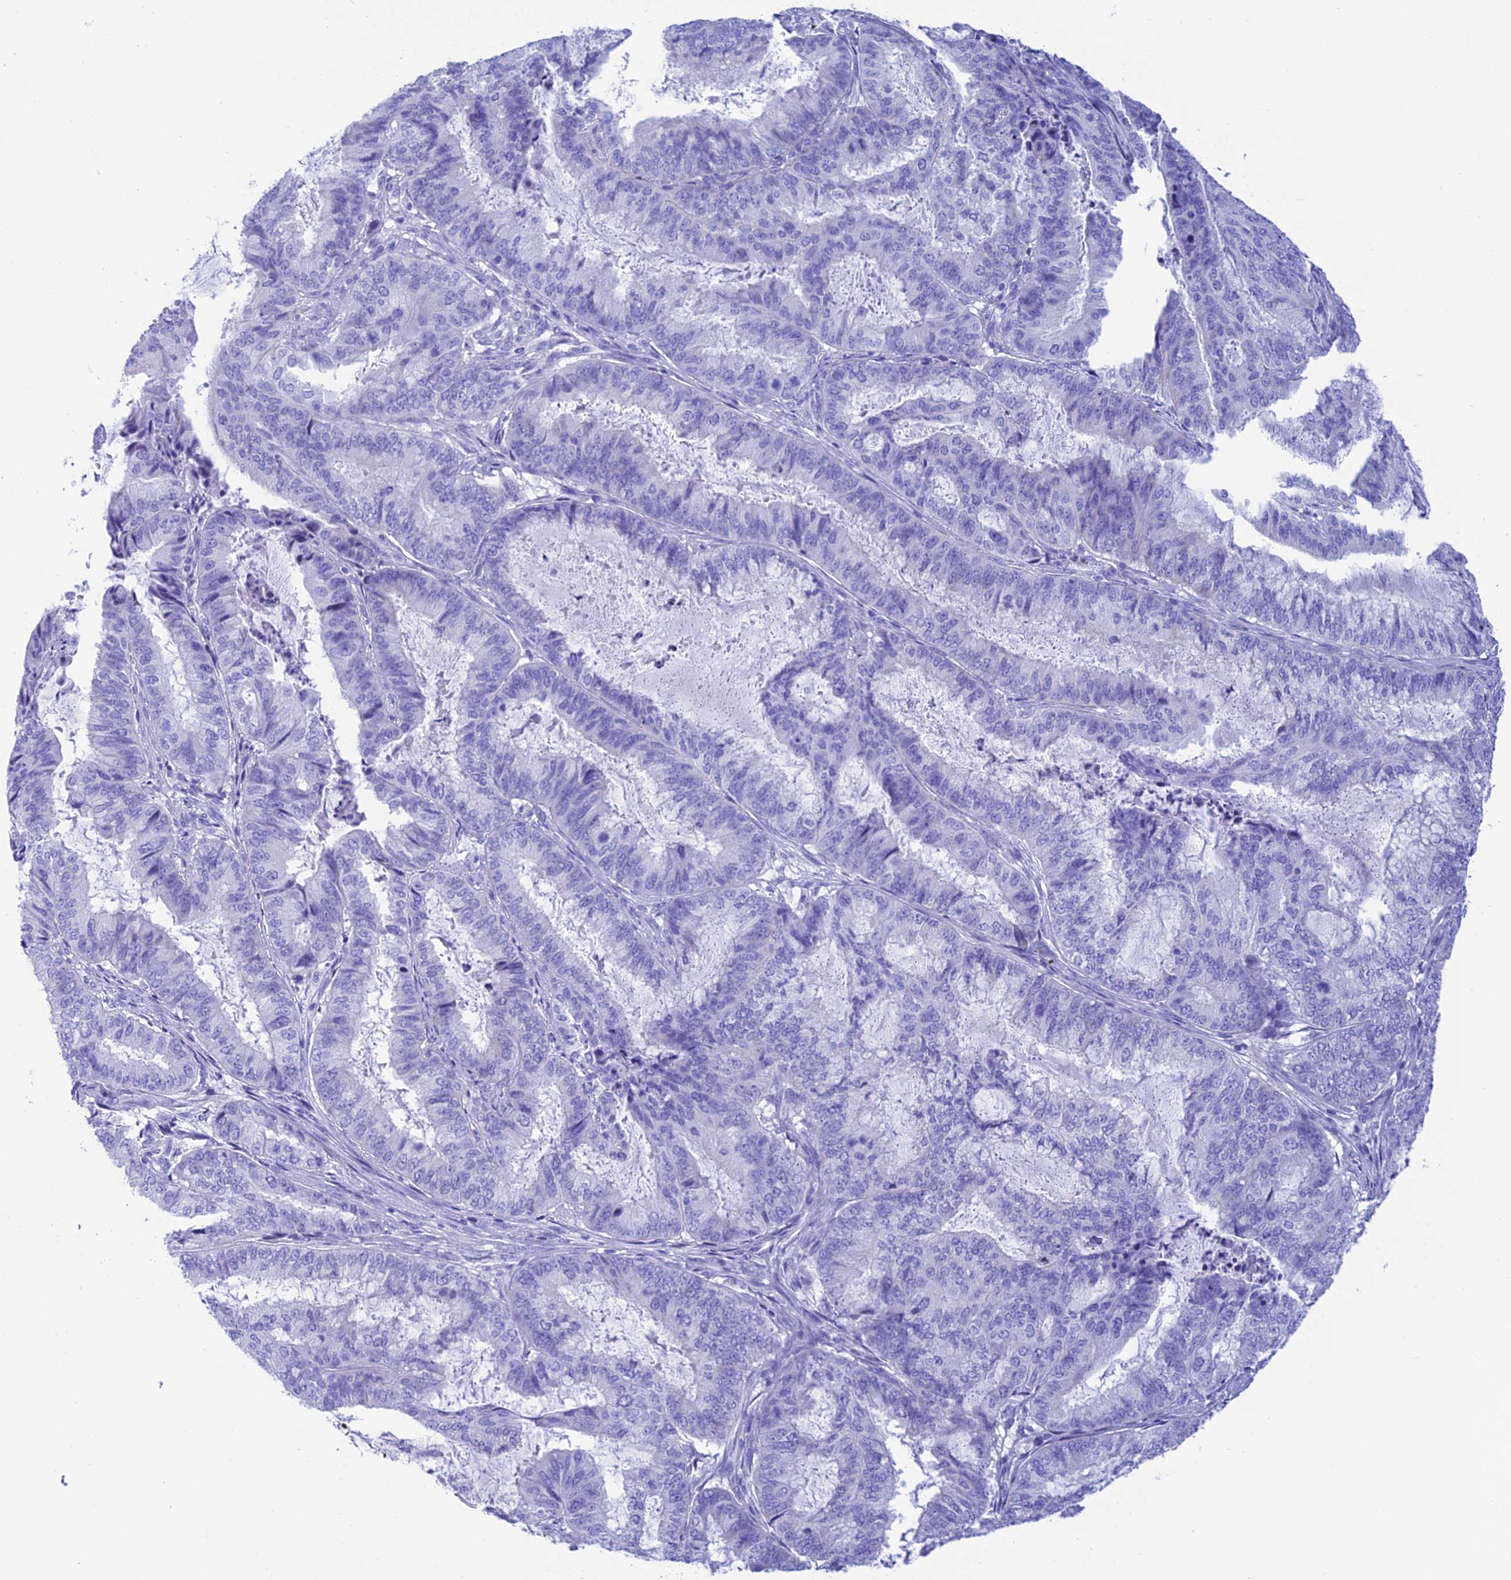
{"staining": {"intensity": "negative", "quantity": "none", "location": "none"}, "tissue": "endometrial cancer", "cell_type": "Tumor cells", "image_type": "cancer", "snomed": [{"axis": "morphology", "description": "Adenocarcinoma, NOS"}, {"axis": "topography", "description": "Endometrium"}], "caption": "A histopathology image of adenocarcinoma (endometrial) stained for a protein reveals no brown staining in tumor cells.", "gene": "NXPE4", "patient": {"sex": "female", "age": 51}}